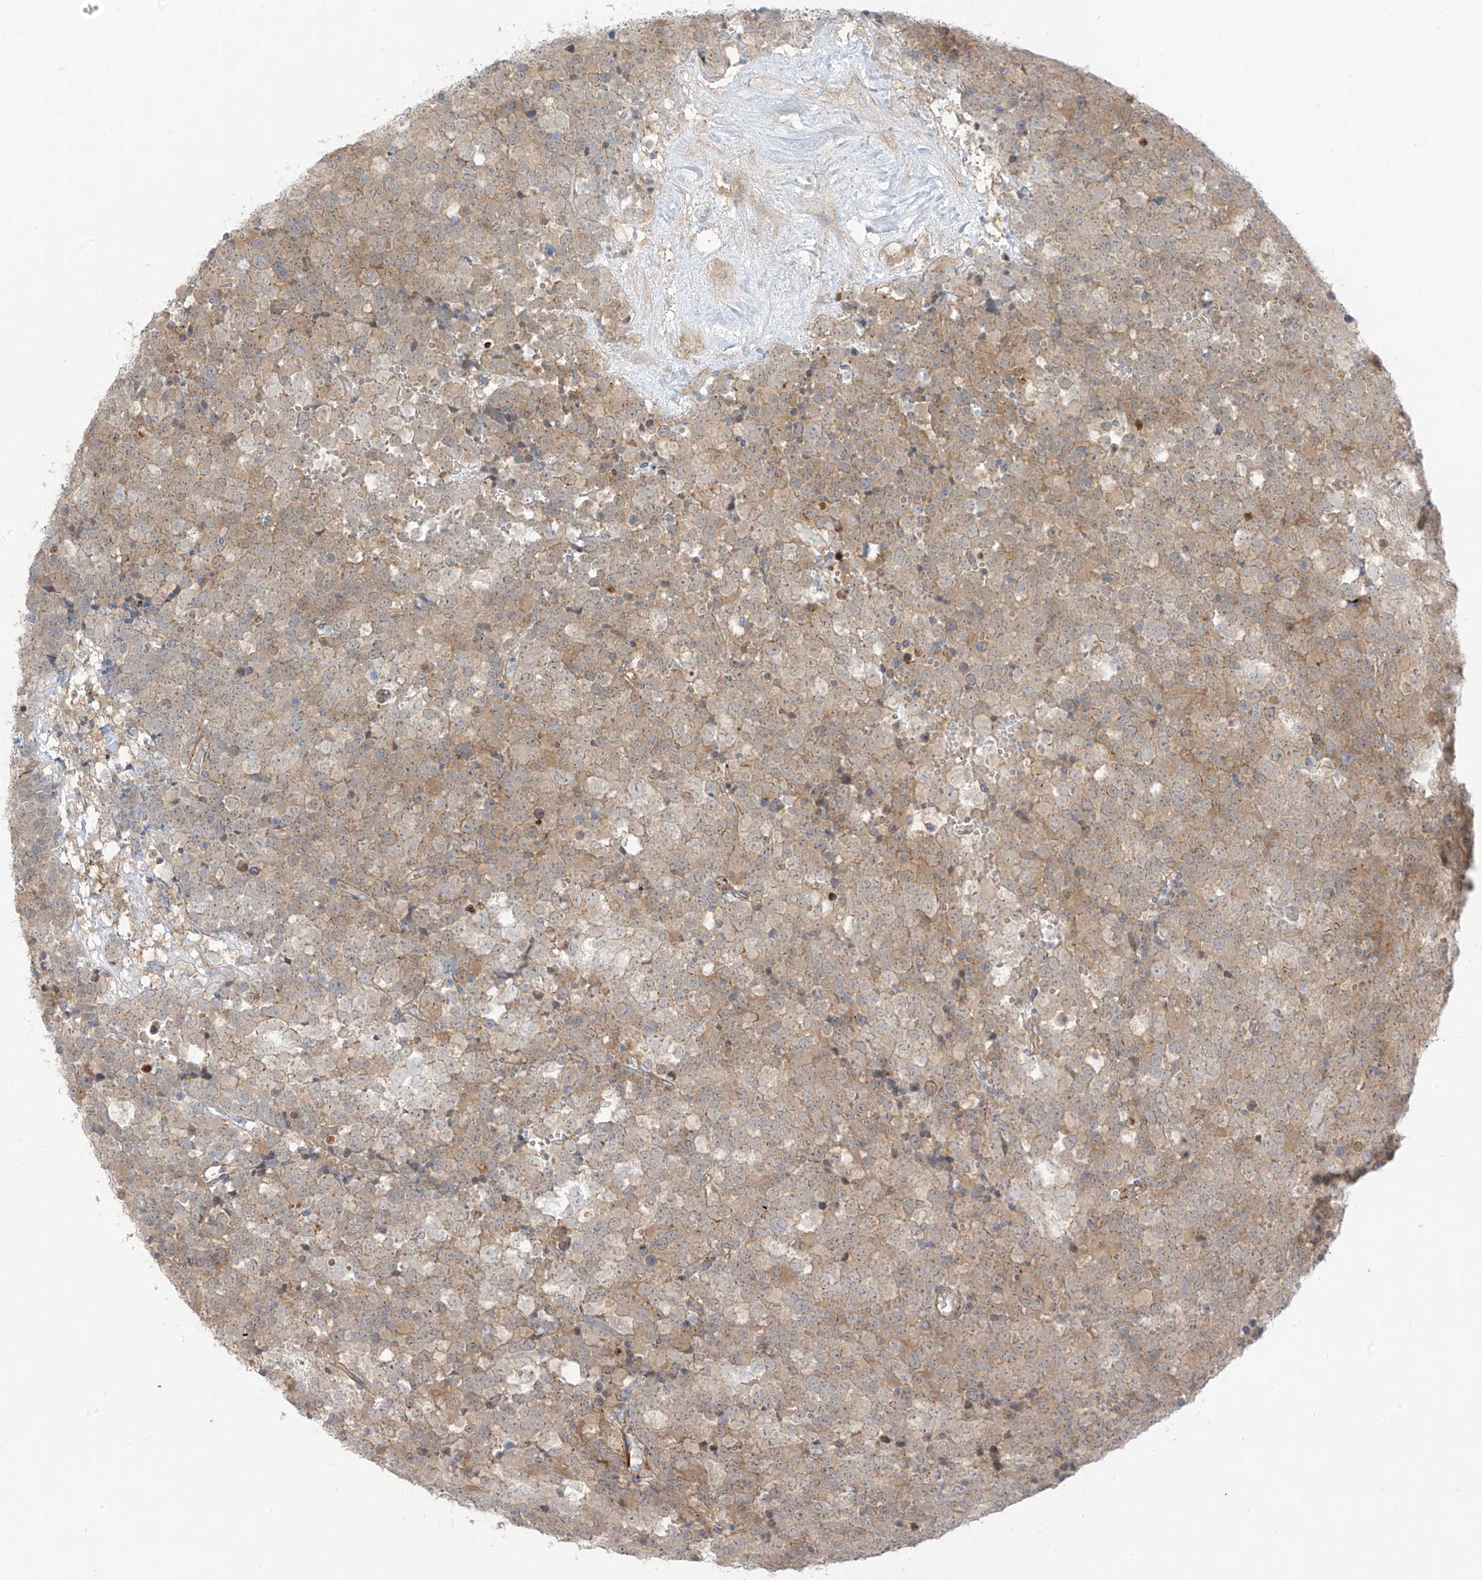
{"staining": {"intensity": "moderate", "quantity": ">75%", "location": "cytoplasmic/membranous"}, "tissue": "testis cancer", "cell_type": "Tumor cells", "image_type": "cancer", "snomed": [{"axis": "morphology", "description": "Seminoma, NOS"}, {"axis": "topography", "description": "Testis"}], "caption": "Seminoma (testis) stained with immunohistochemistry exhibits moderate cytoplasmic/membranous positivity in about >75% of tumor cells.", "gene": "EIPR1", "patient": {"sex": "male", "age": 71}}